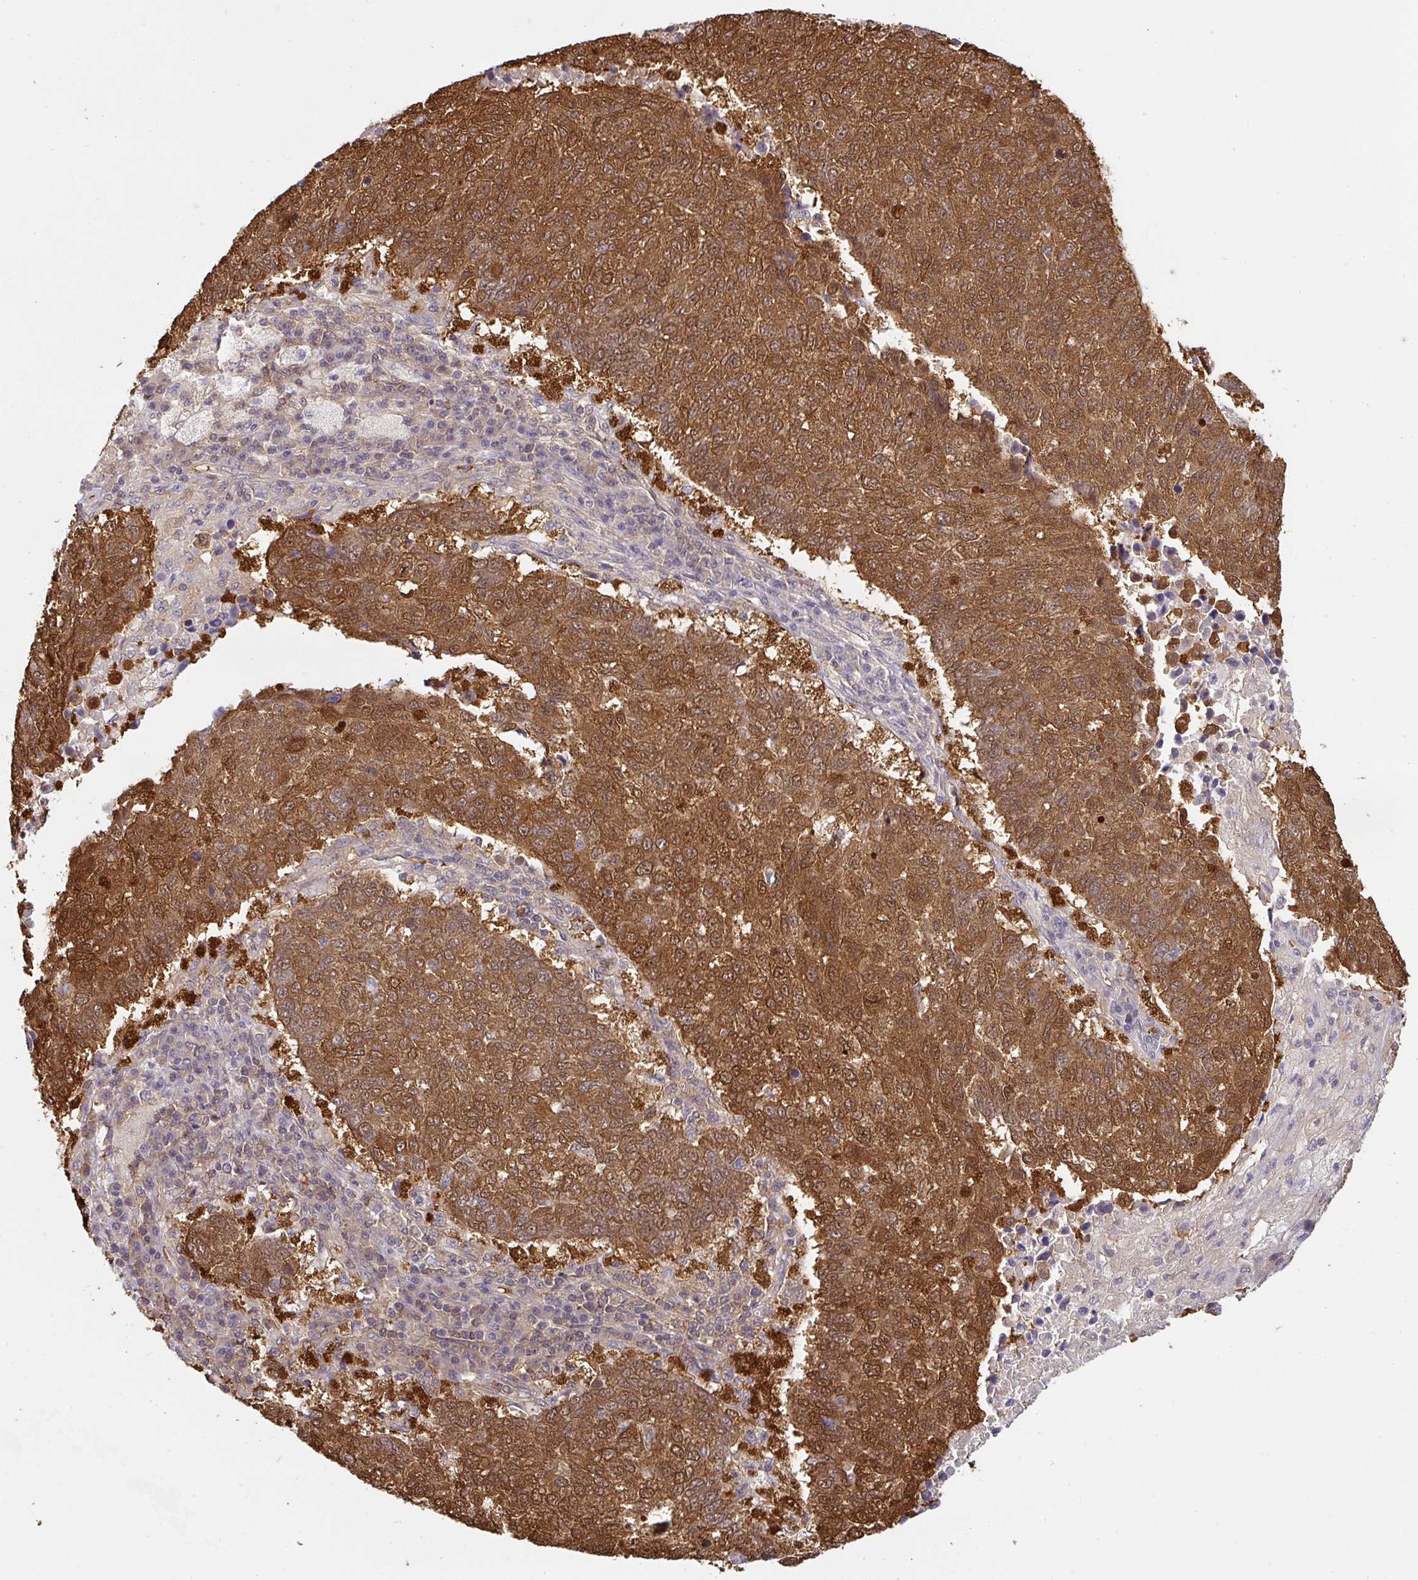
{"staining": {"intensity": "strong", "quantity": ">75%", "location": "cytoplasmic/membranous,nuclear"}, "tissue": "lung cancer", "cell_type": "Tumor cells", "image_type": "cancer", "snomed": [{"axis": "morphology", "description": "Squamous cell carcinoma, NOS"}, {"axis": "topography", "description": "Lung"}], "caption": "Squamous cell carcinoma (lung) tissue exhibits strong cytoplasmic/membranous and nuclear staining in about >75% of tumor cells, visualized by immunohistochemistry.", "gene": "ST13", "patient": {"sex": "male", "age": 73}}